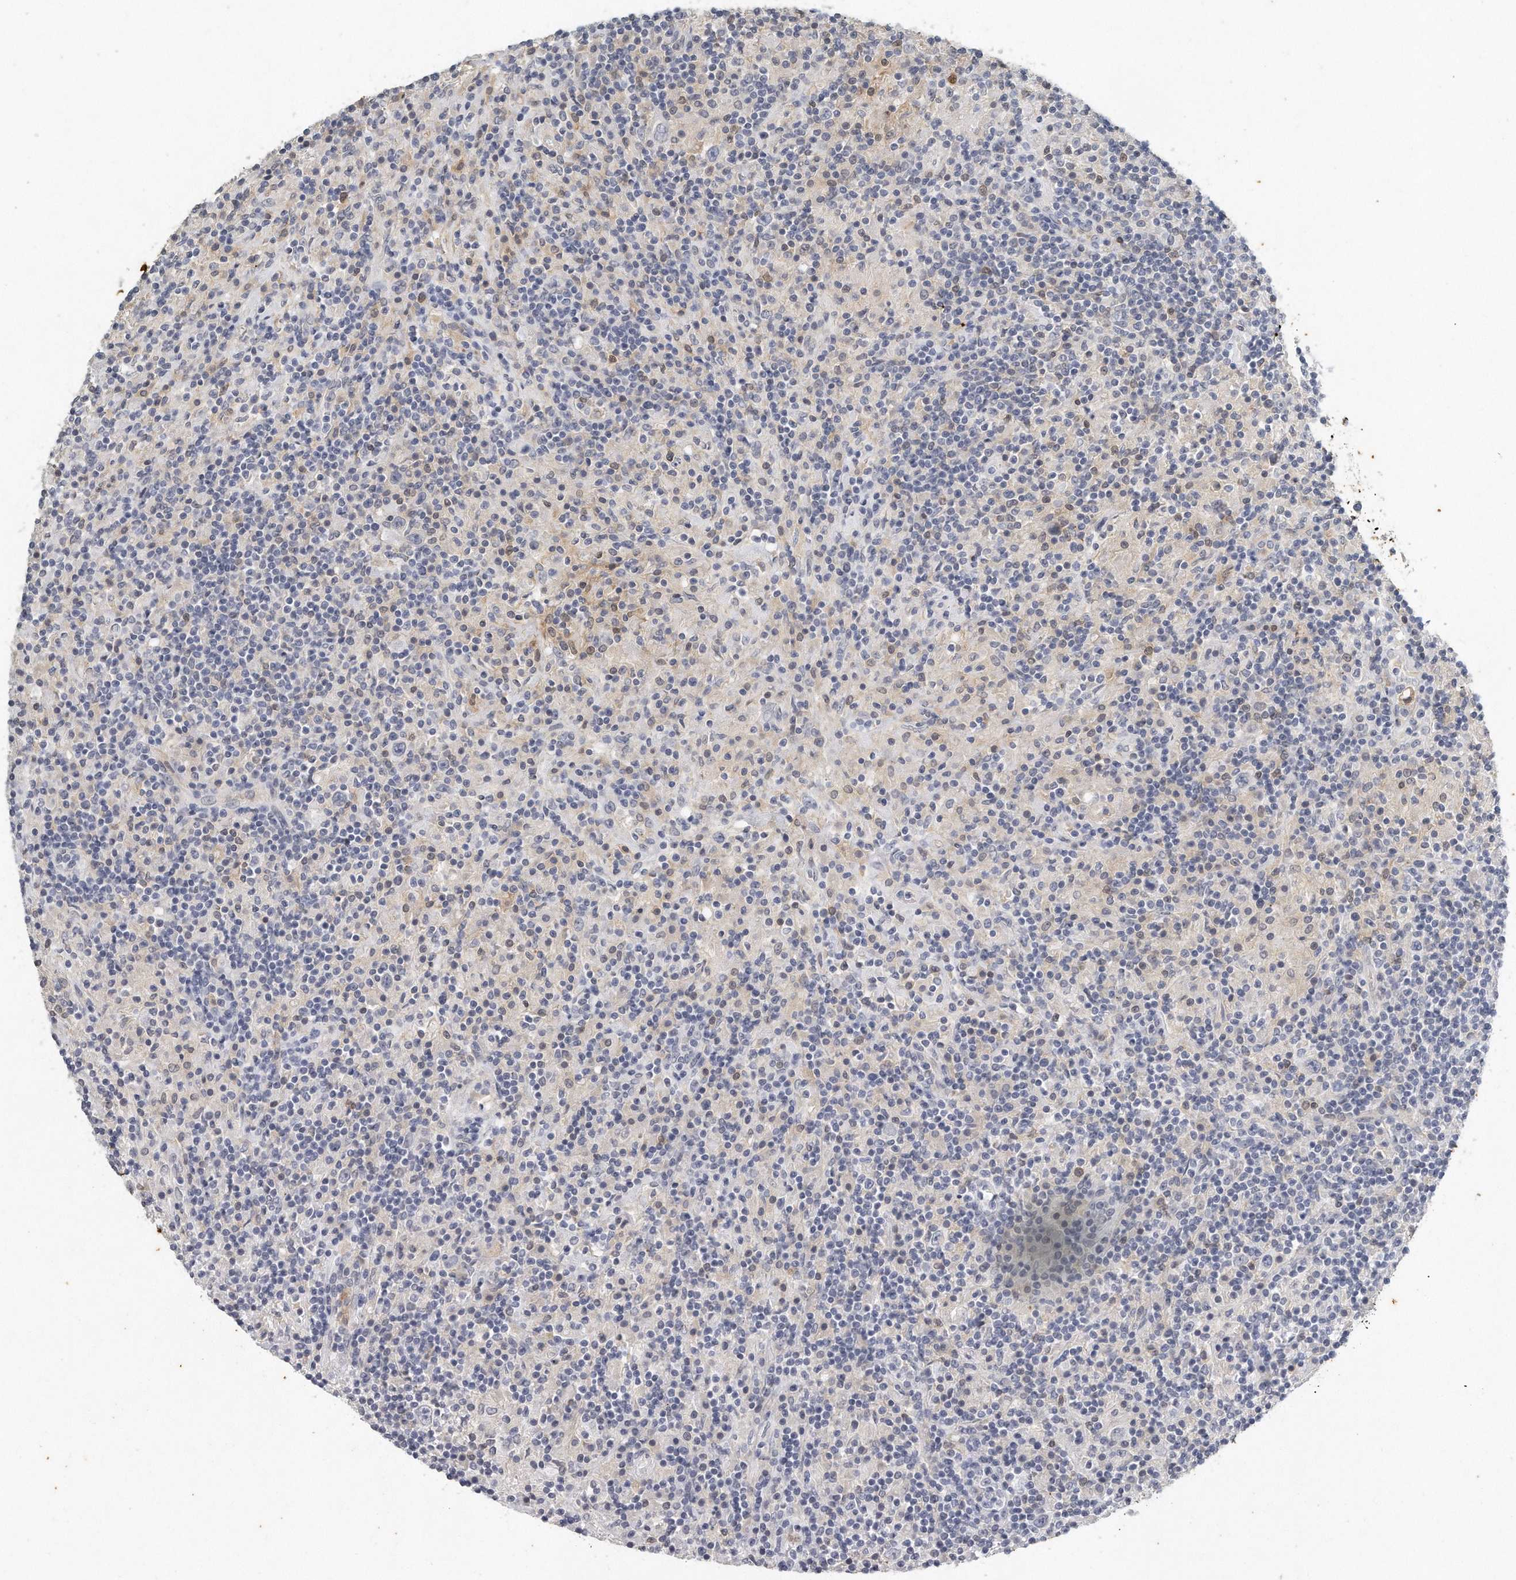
{"staining": {"intensity": "negative", "quantity": "none", "location": "none"}, "tissue": "lymphoma", "cell_type": "Tumor cells", "image_type": "cancer", "snomed": [{"axis": "morphology", "description": "Hodgkin's disease, NOS"}, {"axis": "topography", "description": "Lymph node"}], "caption": "Immunohistochemical staining of human Hodgkin's disease displays no significant staining in tumor cells.", "gene": "CAMK1", "patient": {"sex": "male", "age": 70}}